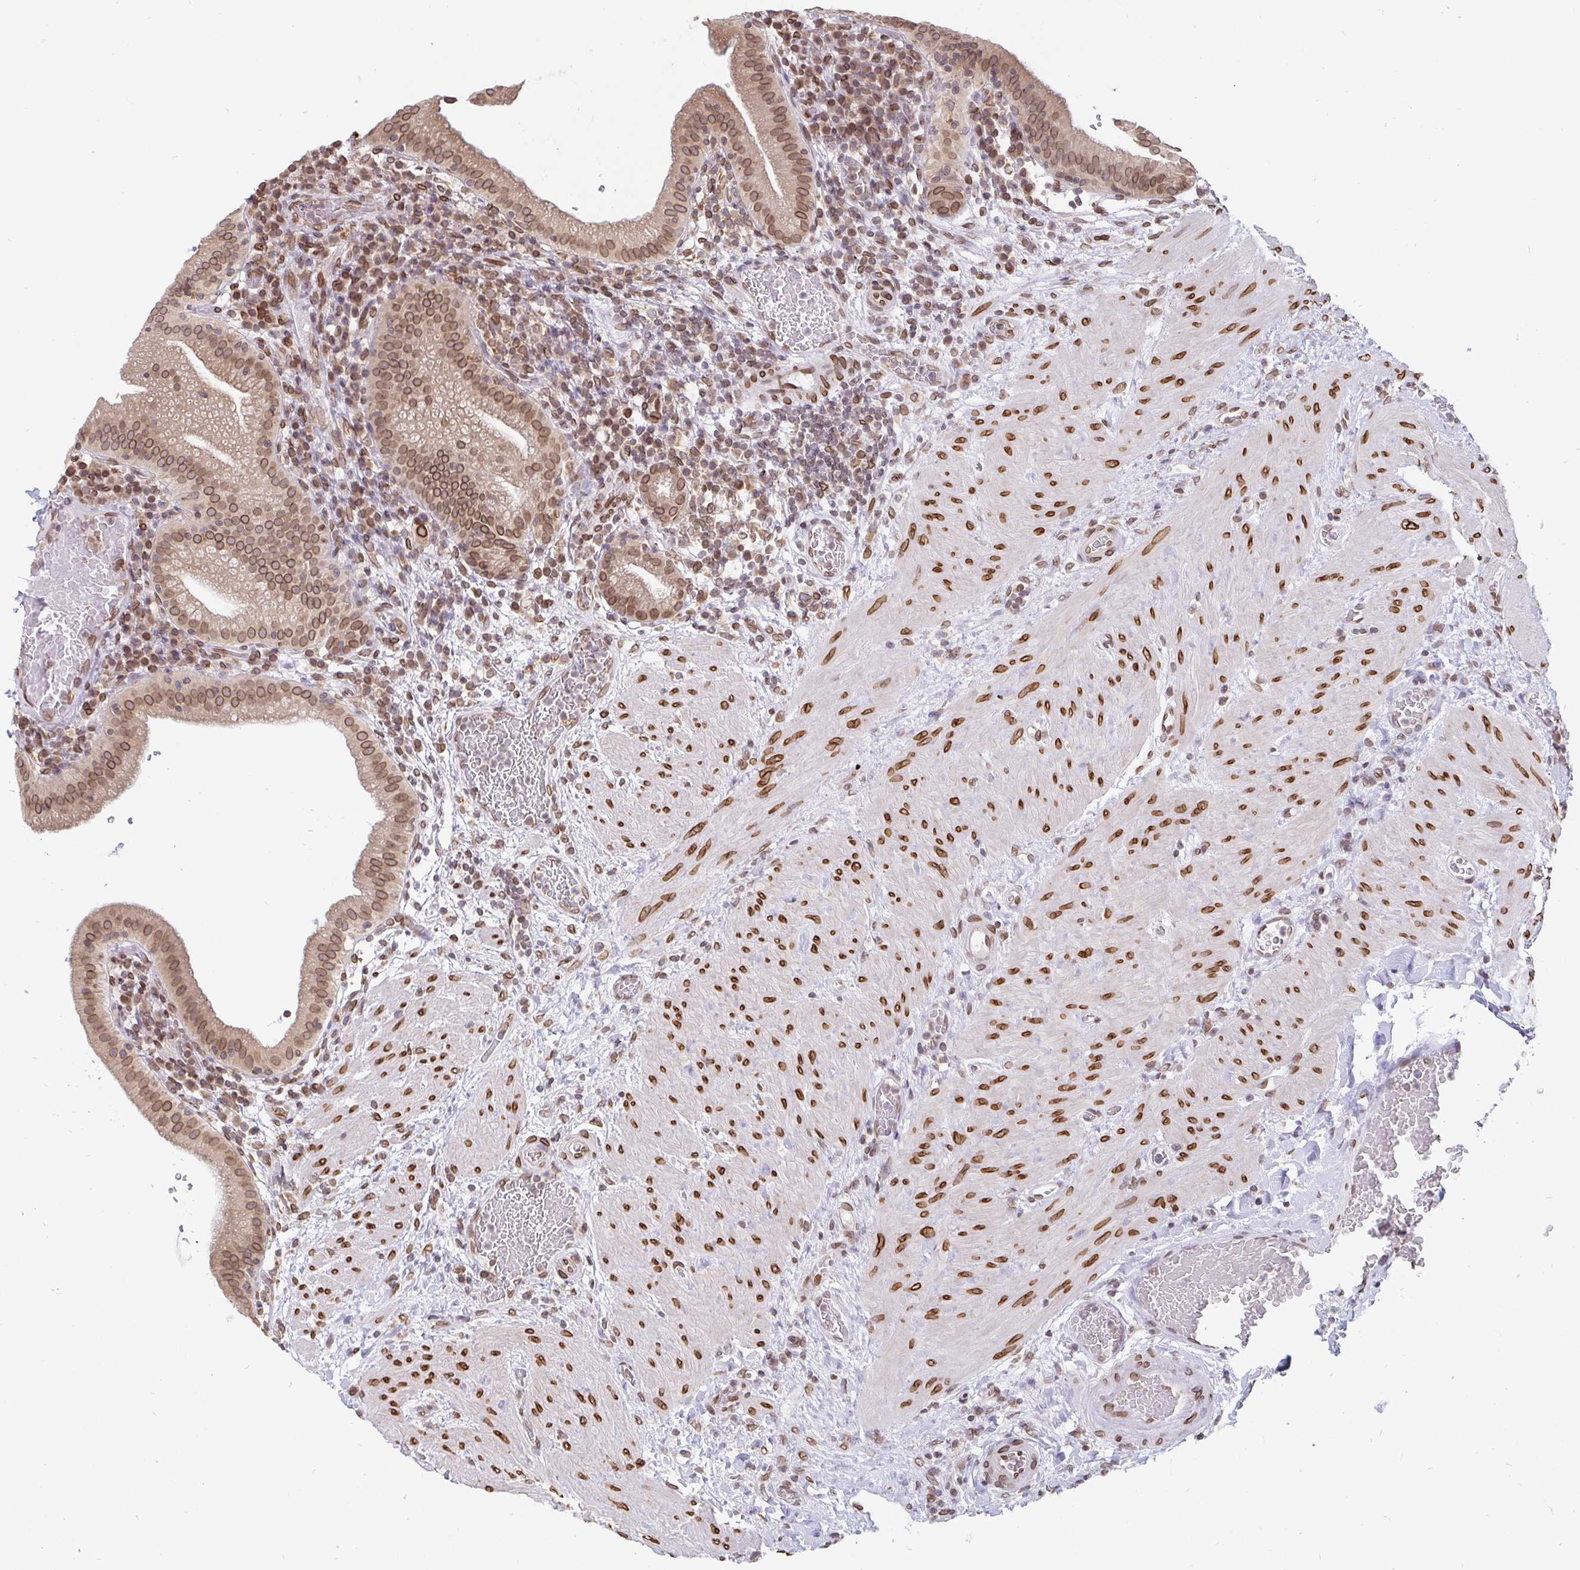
{"staining": {"intensity": "moderate", "quantity": ">75%", "location": "cytoplasmic/membranous,nuclear"}, "tissue": "gallbladder", "cell_type": "Glandular cells", "image_type": "normal", "snomed": [{"axis": "morphology", "description": "Normal tissue, NOS"}, {"axis": "topography", "description": "Gallbladder"}], "caption": "The image reveals staining of normal gallbladder, revealing moderate cytoplasmic/membranous,nuclear protein positivity (brown color) within glandular cells. The staining was performed using DAB (3,3'-diaminobenzidine) to visualize the protein expression in brown, while the nuclei were stained in blue with hematoxylin (Magnification: 20x).", "gene": "EMD", "patient": {"sex": "male", "age": 26}}